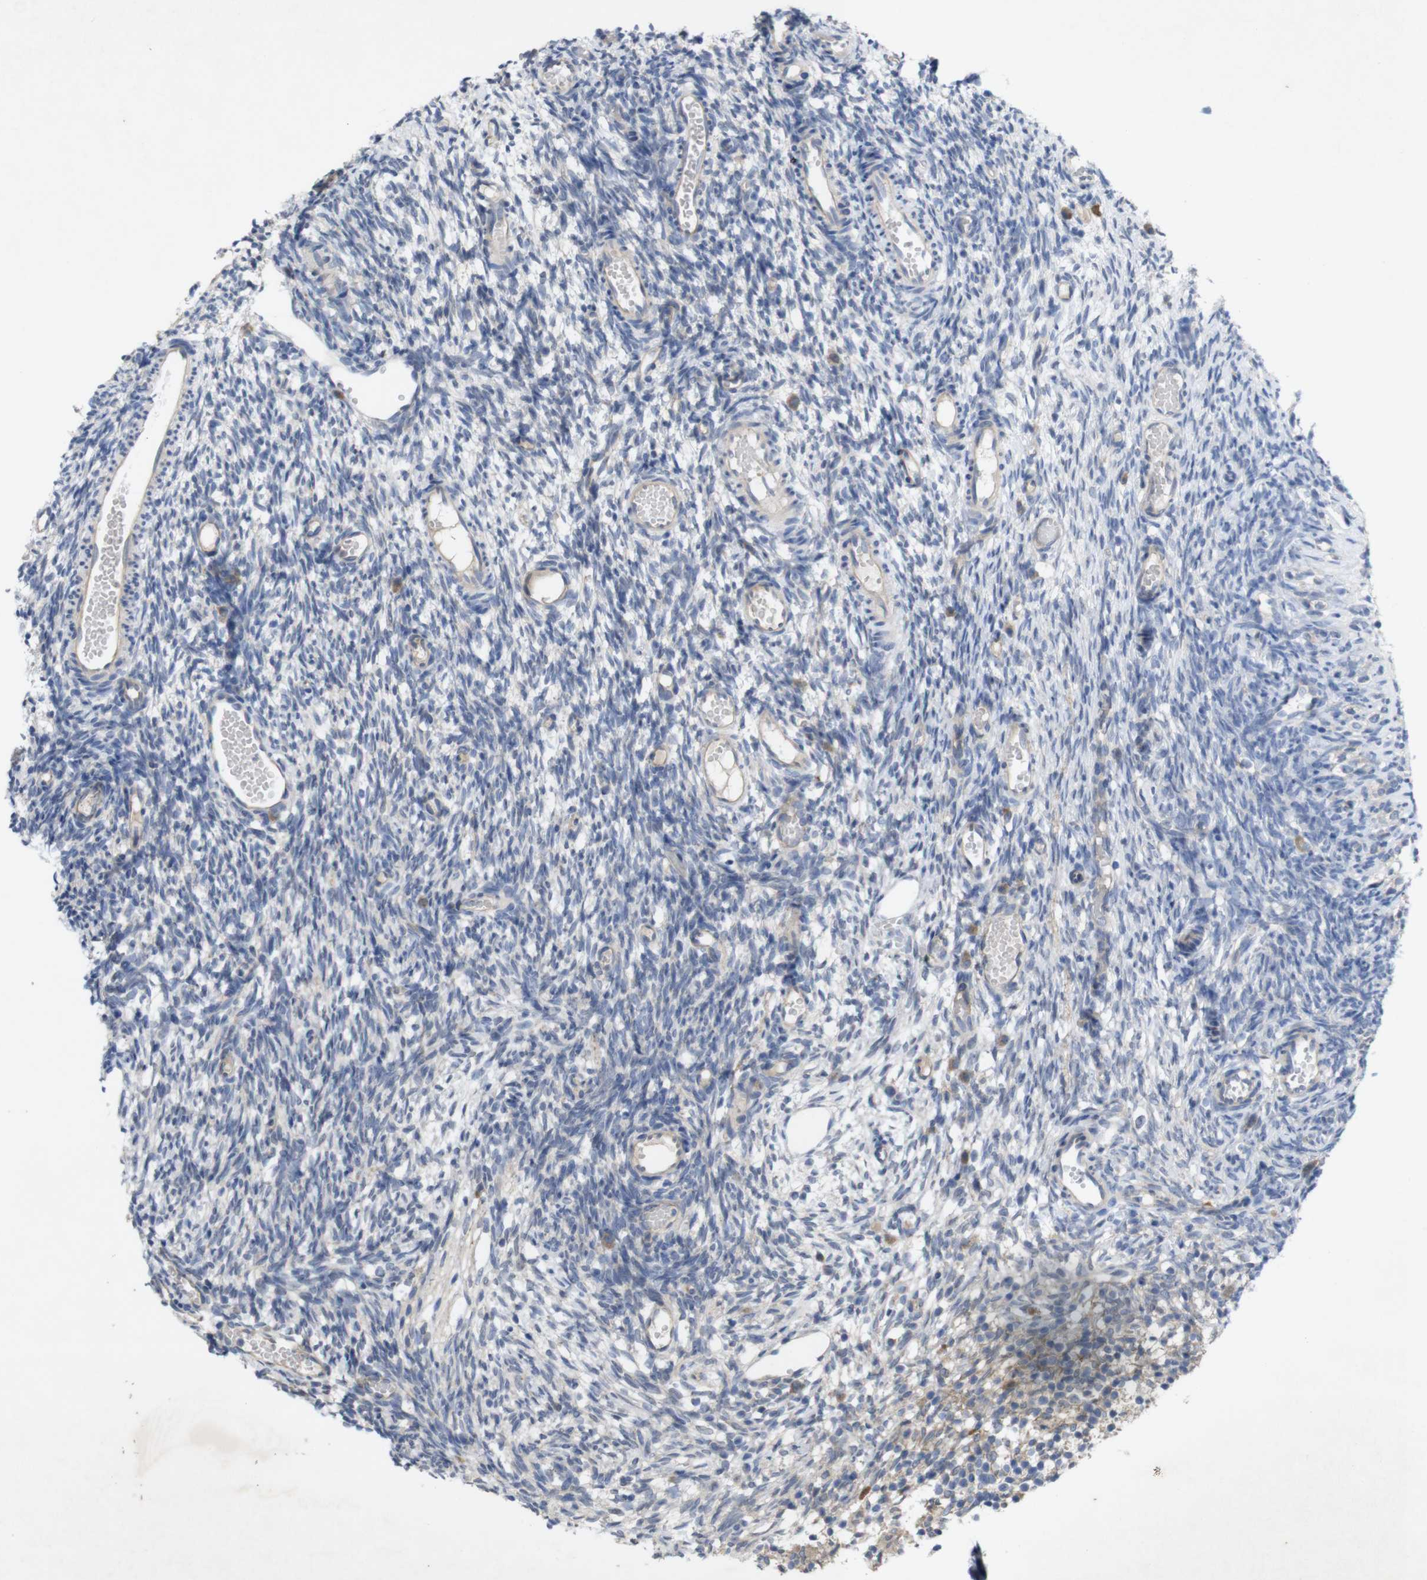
{"staining": {"intensity": "negative", "quantity": "none", "location": "none"}, "tissue": "ovary", "cell_type": "Ovarian stroma cells", "image_type": "normal", "snomed": [{"axis": "morphology", "description": "Normal tissue, NOS"}, {"axis": "topography", "description": "Ovary"}], "caption": "A histopathology image of human ovary is negative for staining in ovarian stroma cells. The staining is performed using DAB brown chromogen with nuclei counter-stained in using hematoxylin.", "gene": "BCAR3", "patient": {"sex": "female", "age": 35}}